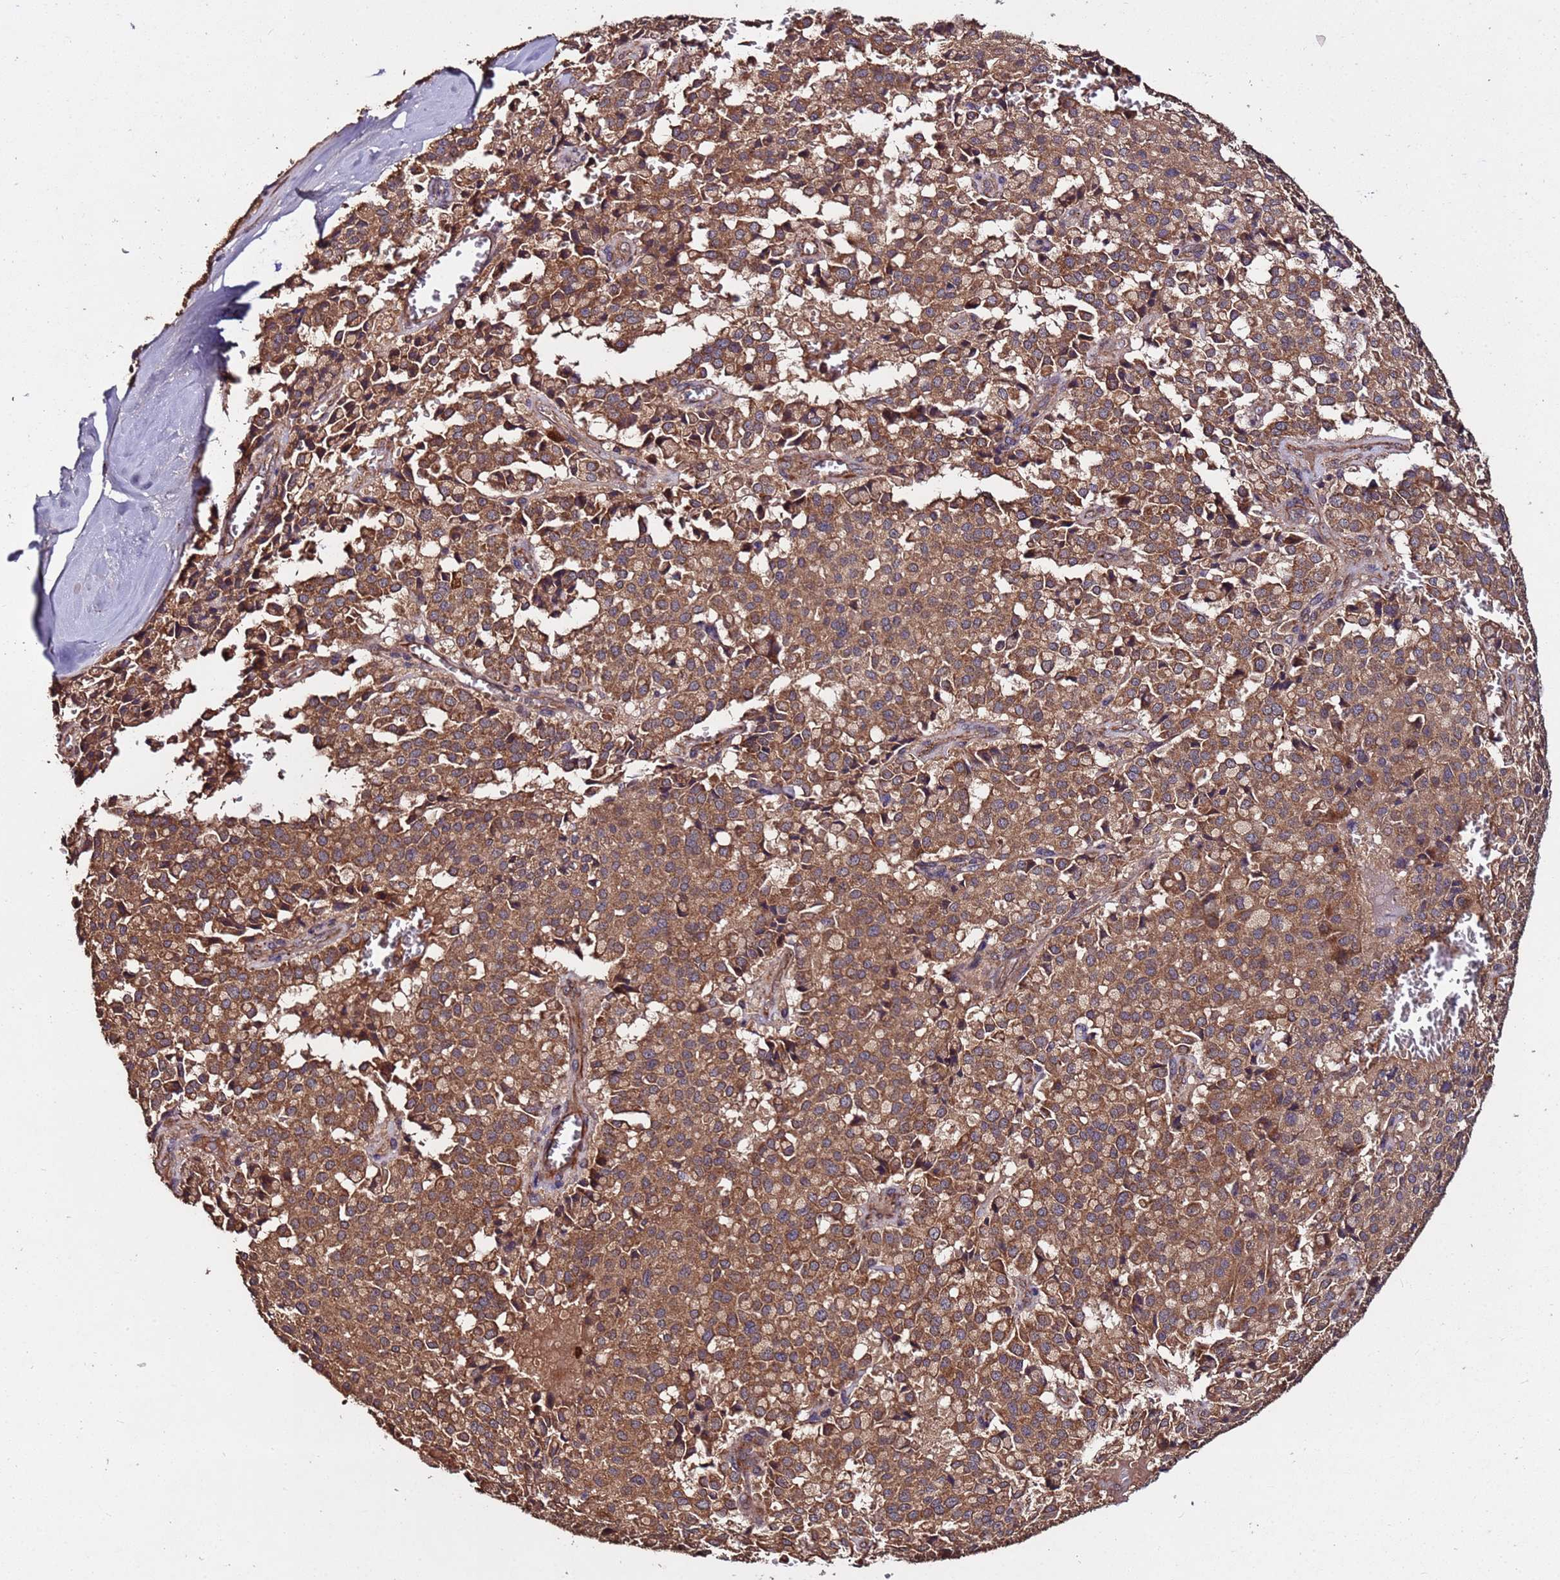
{"staining": {"intensity": "moderate", "quantity": ">75%", "location": "cytoplasmic/membranous"}, "tissue": "pancreatic cancer", "cell_type": "Tumor cells", "image_type": "cancer", "snomed": [{"axis": "morphology", "description": "Adenocarcinoma, NOS"}, {"axis": "topography", "description": "Pancreas"}], "caption": "IHC micrograph of neoplastic tissue: human adenocarcinoma (pancreatic) stained using immunohistochemistry reveals medium levels of moderate protein expression localized specifically in the cytoplasmic/membranous of tumor cells, appearing as a cytoplasmic/membranous brown color.", "gene": "RPS15A", "patient": {"sex": "male", "age": 65}}